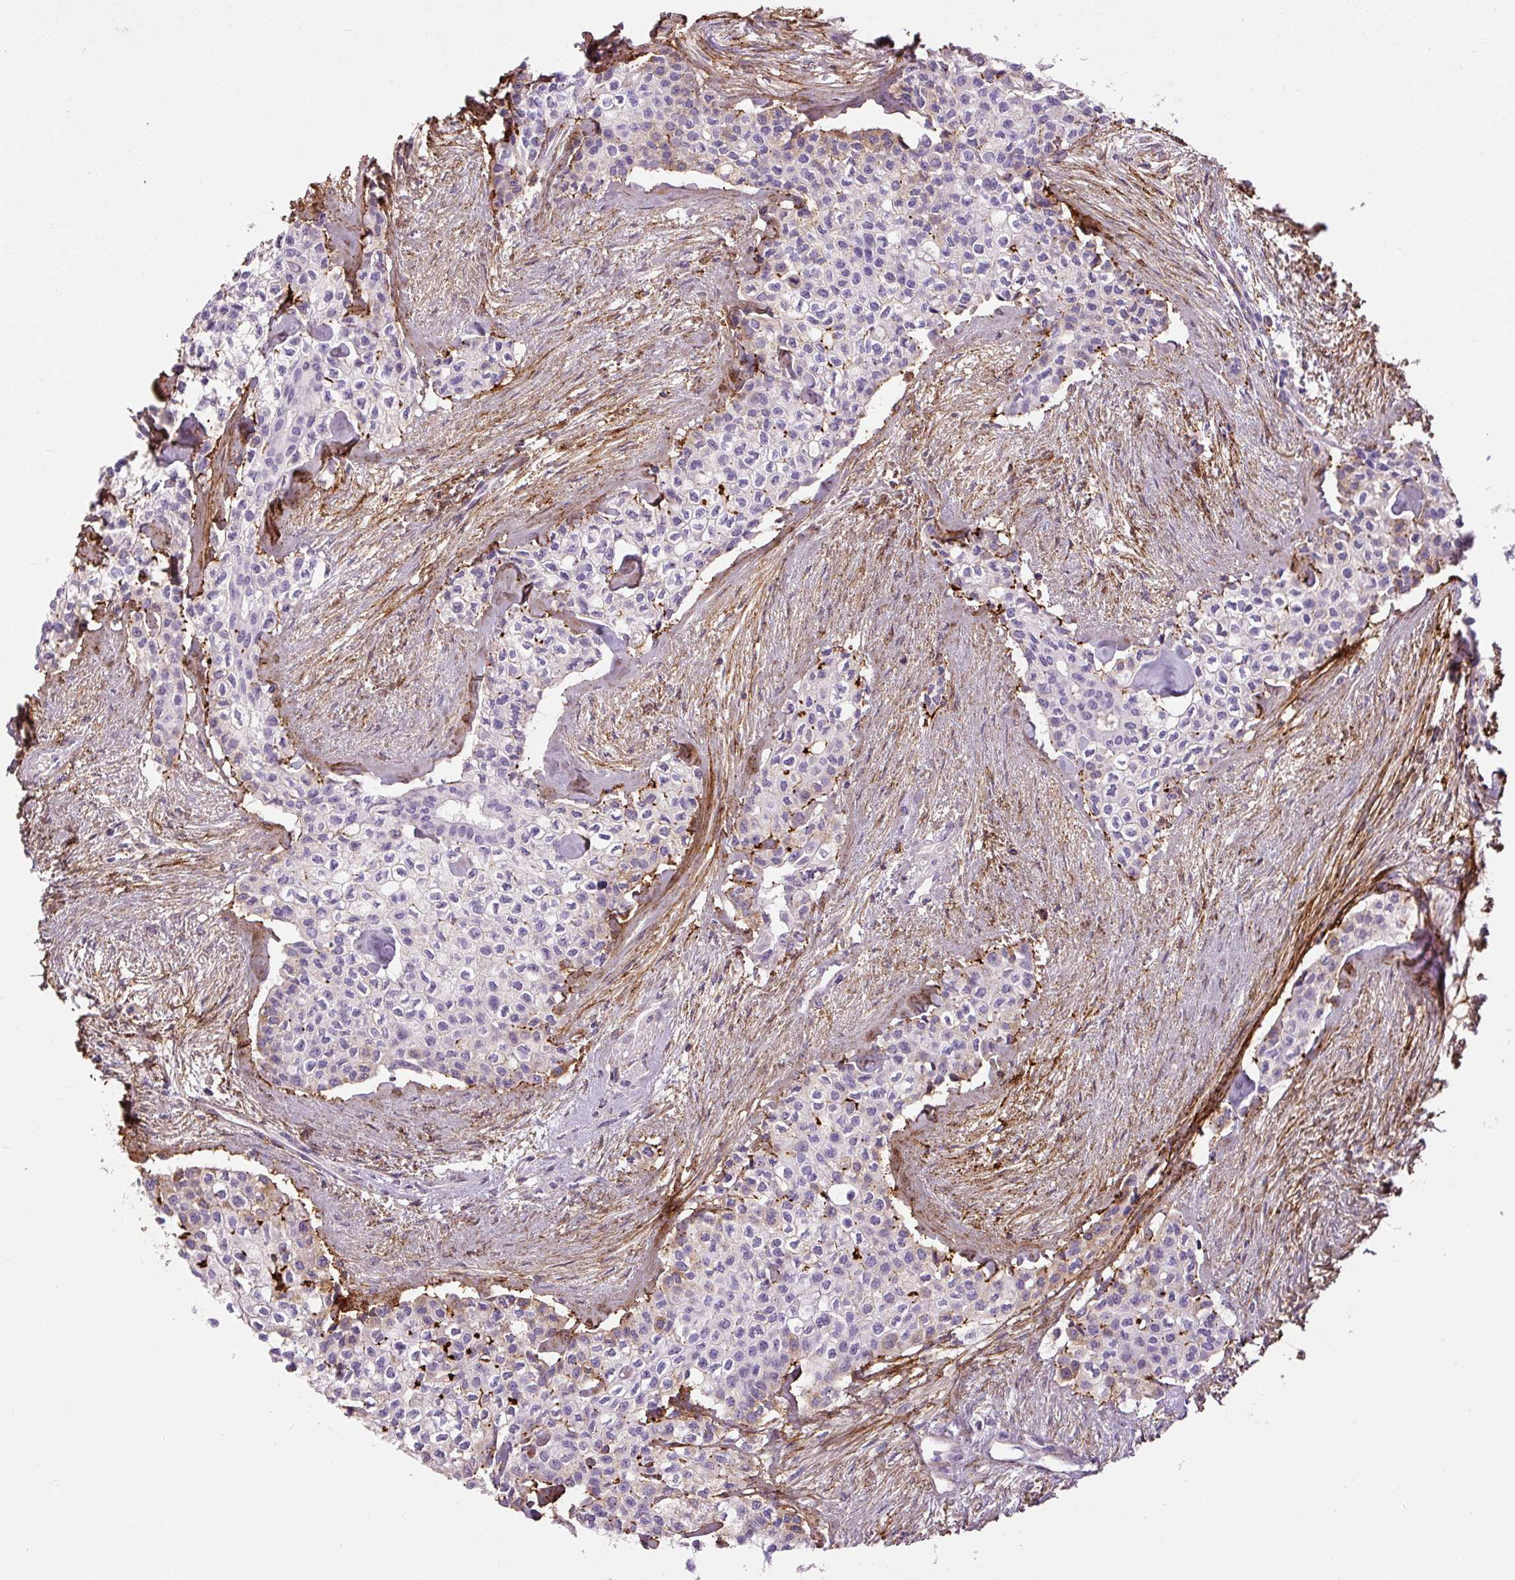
{"staining": {"intensity": "negative", "quantity": "none", "location": "none"}, "tissue": "head and neck cancer", "cell_type": "Tumor cells", "image_type": "cancer", "snomed": [{"axis": "morphology", "description": "Adenocarcinoma, NOS"}, {"axis": "topography", "description": "Head-Neck"}], "caption": "An image of human adenocarcinoma (head and neck) is negative for staining in tumor cells. (DAB immunohistochemistry visualized using brightfield microscopy, high magnification).", "gene": "FBN1", "patient": {"sex": "male", "age": 81}}